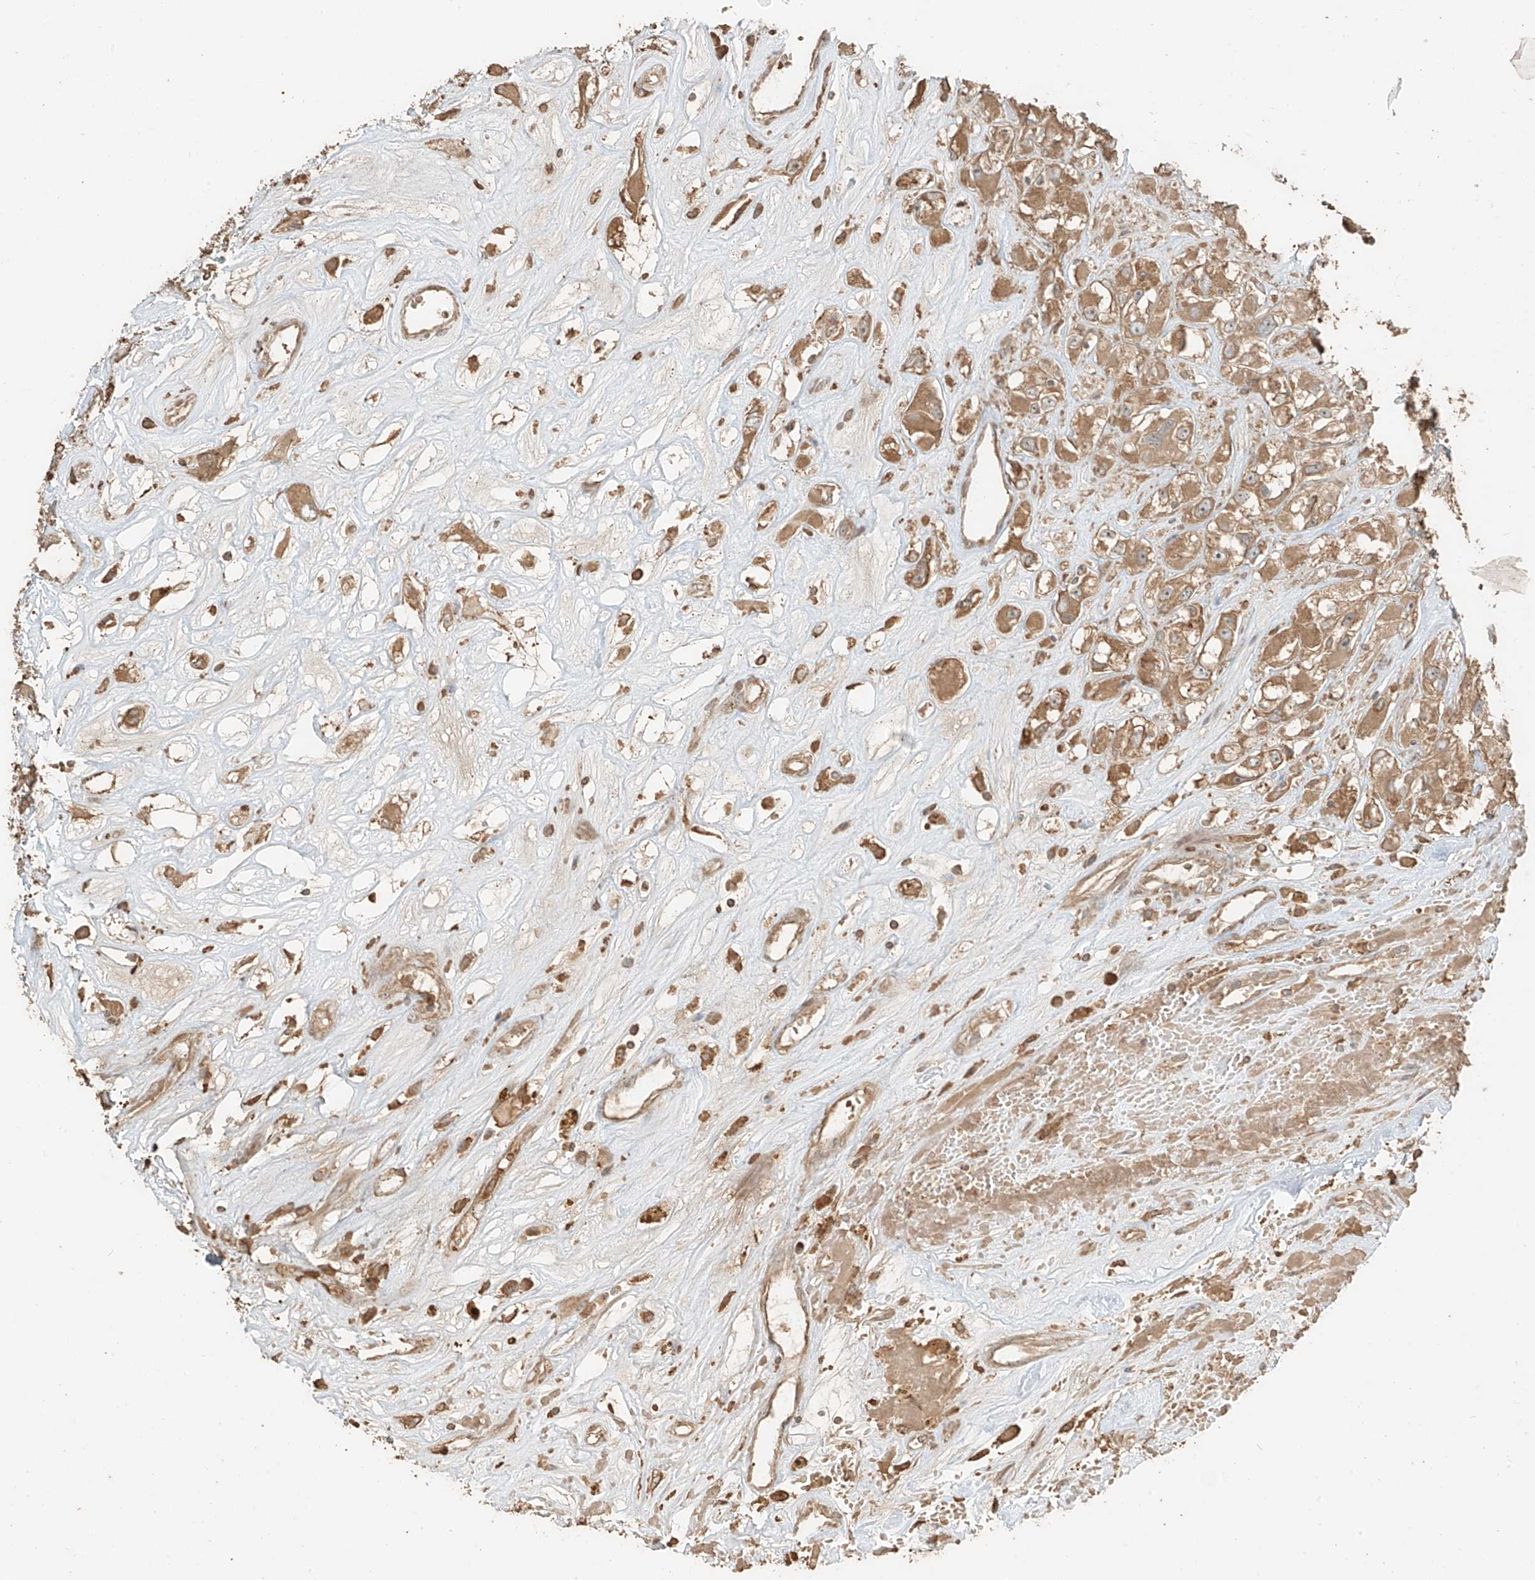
{"staining": {"intensity": "moderate", "quantity": ">75%", "location": "cytoplasmic/membranous"}, "tissue": "renal cancer", "cell_type": "Tumor cells", "image_type": "cancer", "snomed": [{"axis": "morphology", "description": "Adenocarcinoma, NOS"}, {"axis": "topography", "description": "Kidney"}], "caption": "Approximately >75% of tumor cells in renal cancer show moderate cytoplasmic/membranous protein positivity as visualized by brown immunohistochemical staining.", "gene": "RFTN2", "patient": {"sex": "female", "age": 52}}